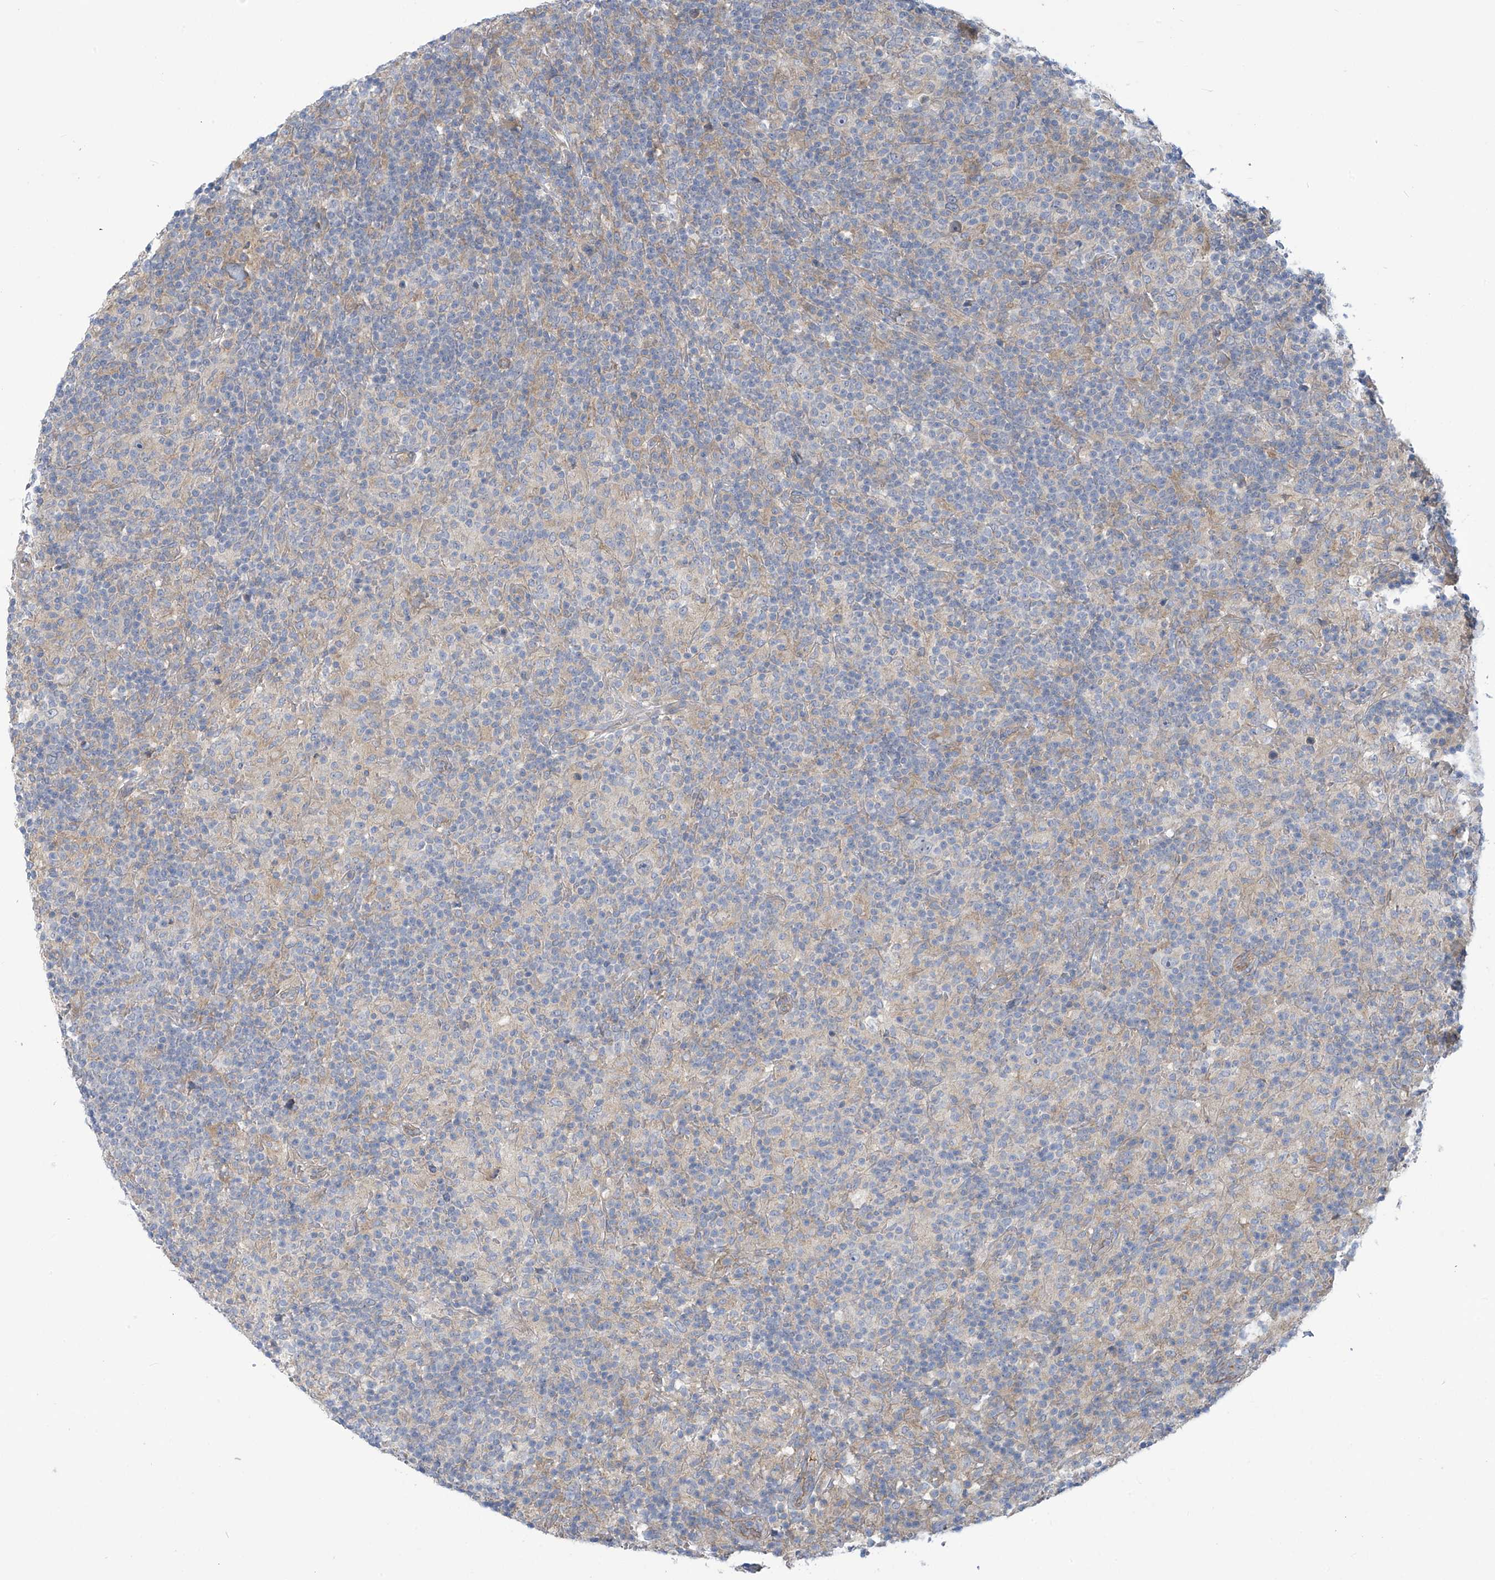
{"staining": {"intensity": "negative", "quantity": "none", "location": "none"}, "tissue": "lymphoma", "cell_type": "Tumor cells", "image_type": "cancer", "snomed": [{"axis": "morphology", "description": "Hodgkin's disease, NOS"}, {"axis": "topography", "description": "Lymph node"}], "caption": "Lymphoma stained for a protein using immunohistochemistry (IHC) exhibits no positivity tumor cells.", "gene": "ADAT2", "patient": {"sex": "male", "age": 70}}